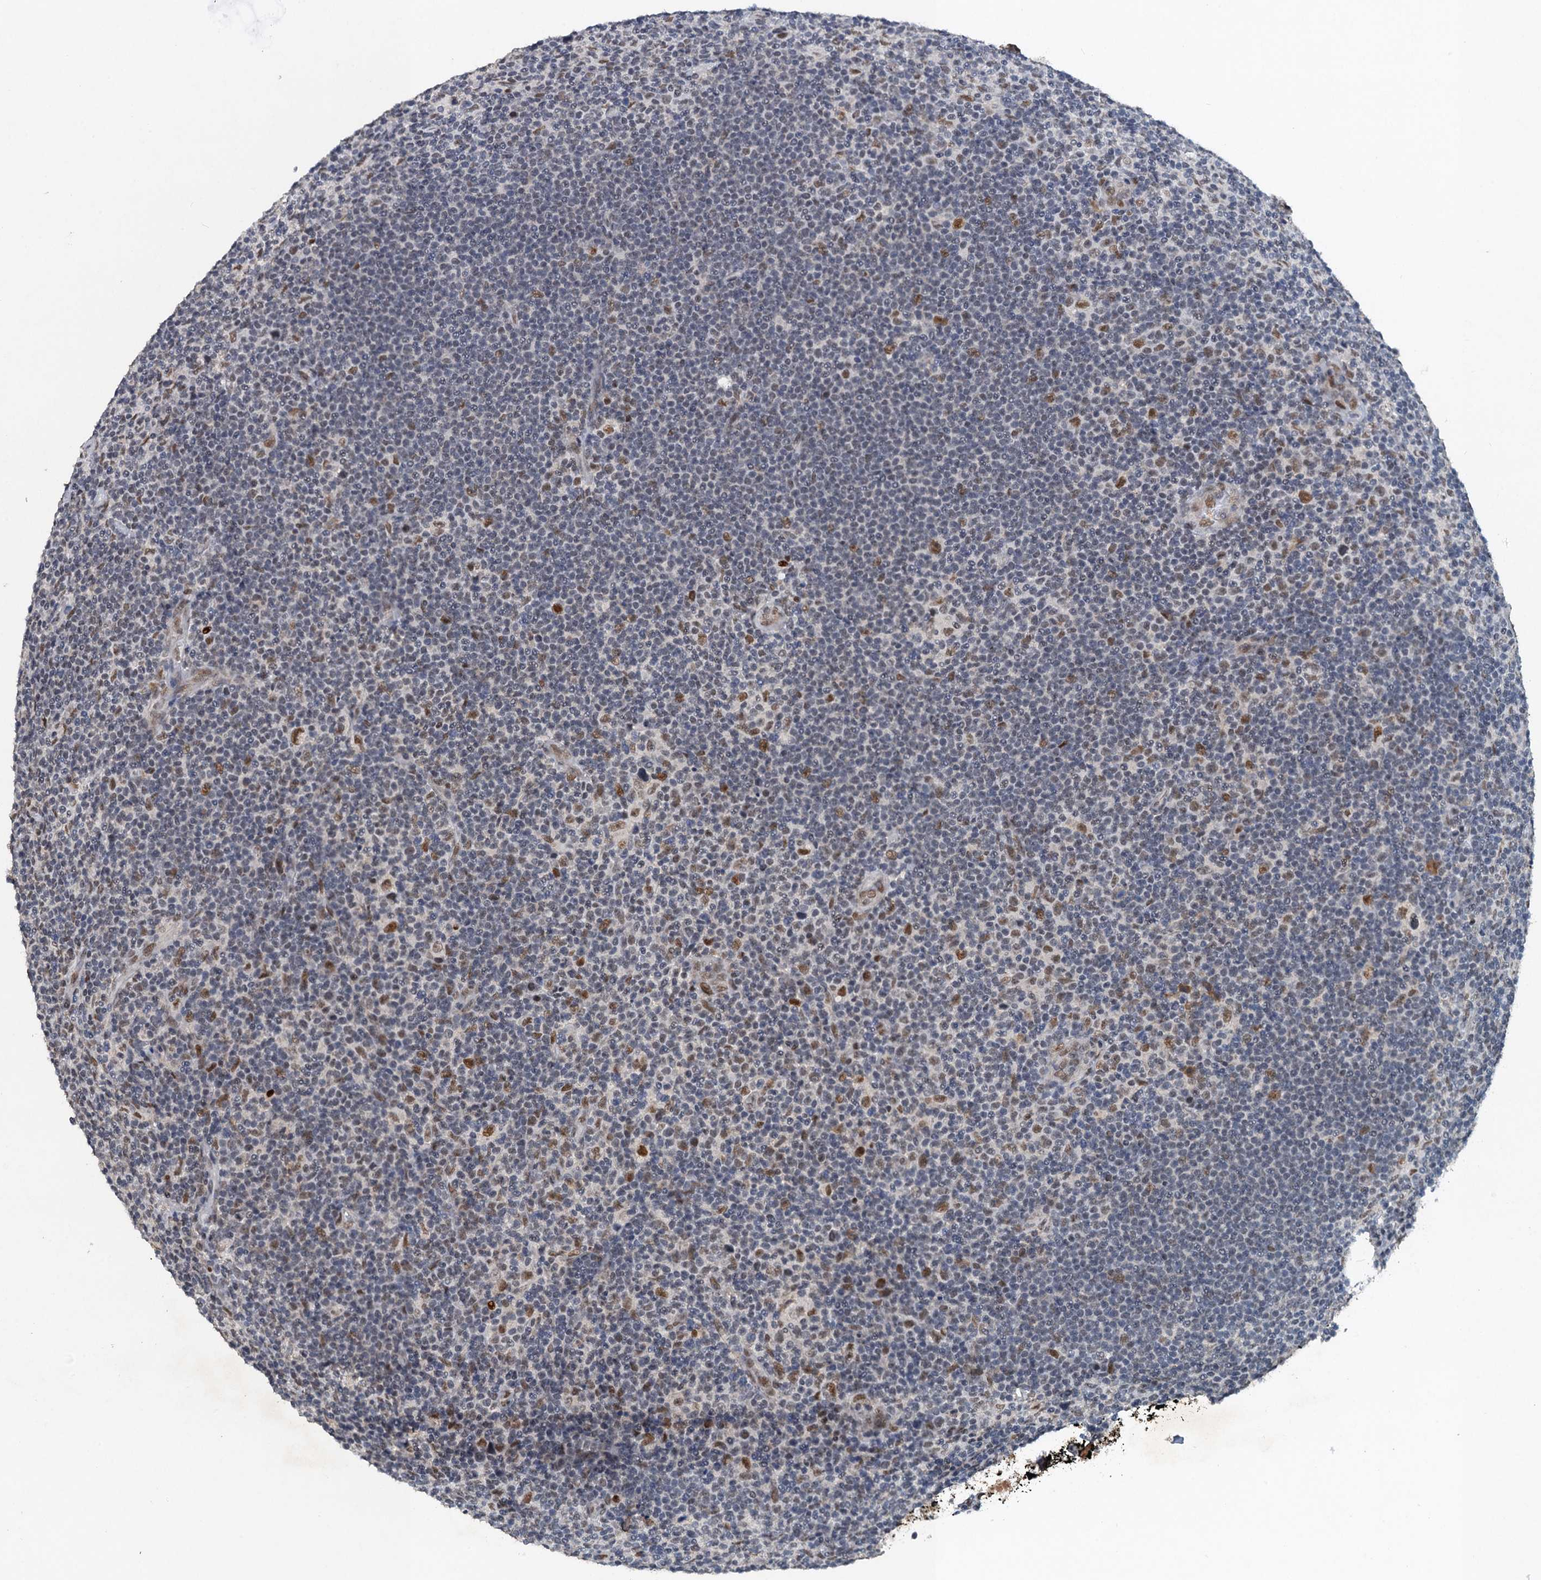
{"staining": {"intensity": "moderate", "quantity": ">75%", "location": "nuclear"}, "tissue": "lymphoma", "cell_type": "Tumor cells", "image_type": "cancer", "snomed": [{"axis": "morphology", "description": "Hodgkin's disease, NOS"}, {"axis": "topography", "description": "Lymph node"}], "caption": "The image displays a brown stain indicating the presence of a protein in the nuclear of tumor cells in lymphoma.", "gene": "CSTF3", "patient": {"sex": "female", "age": 57}}